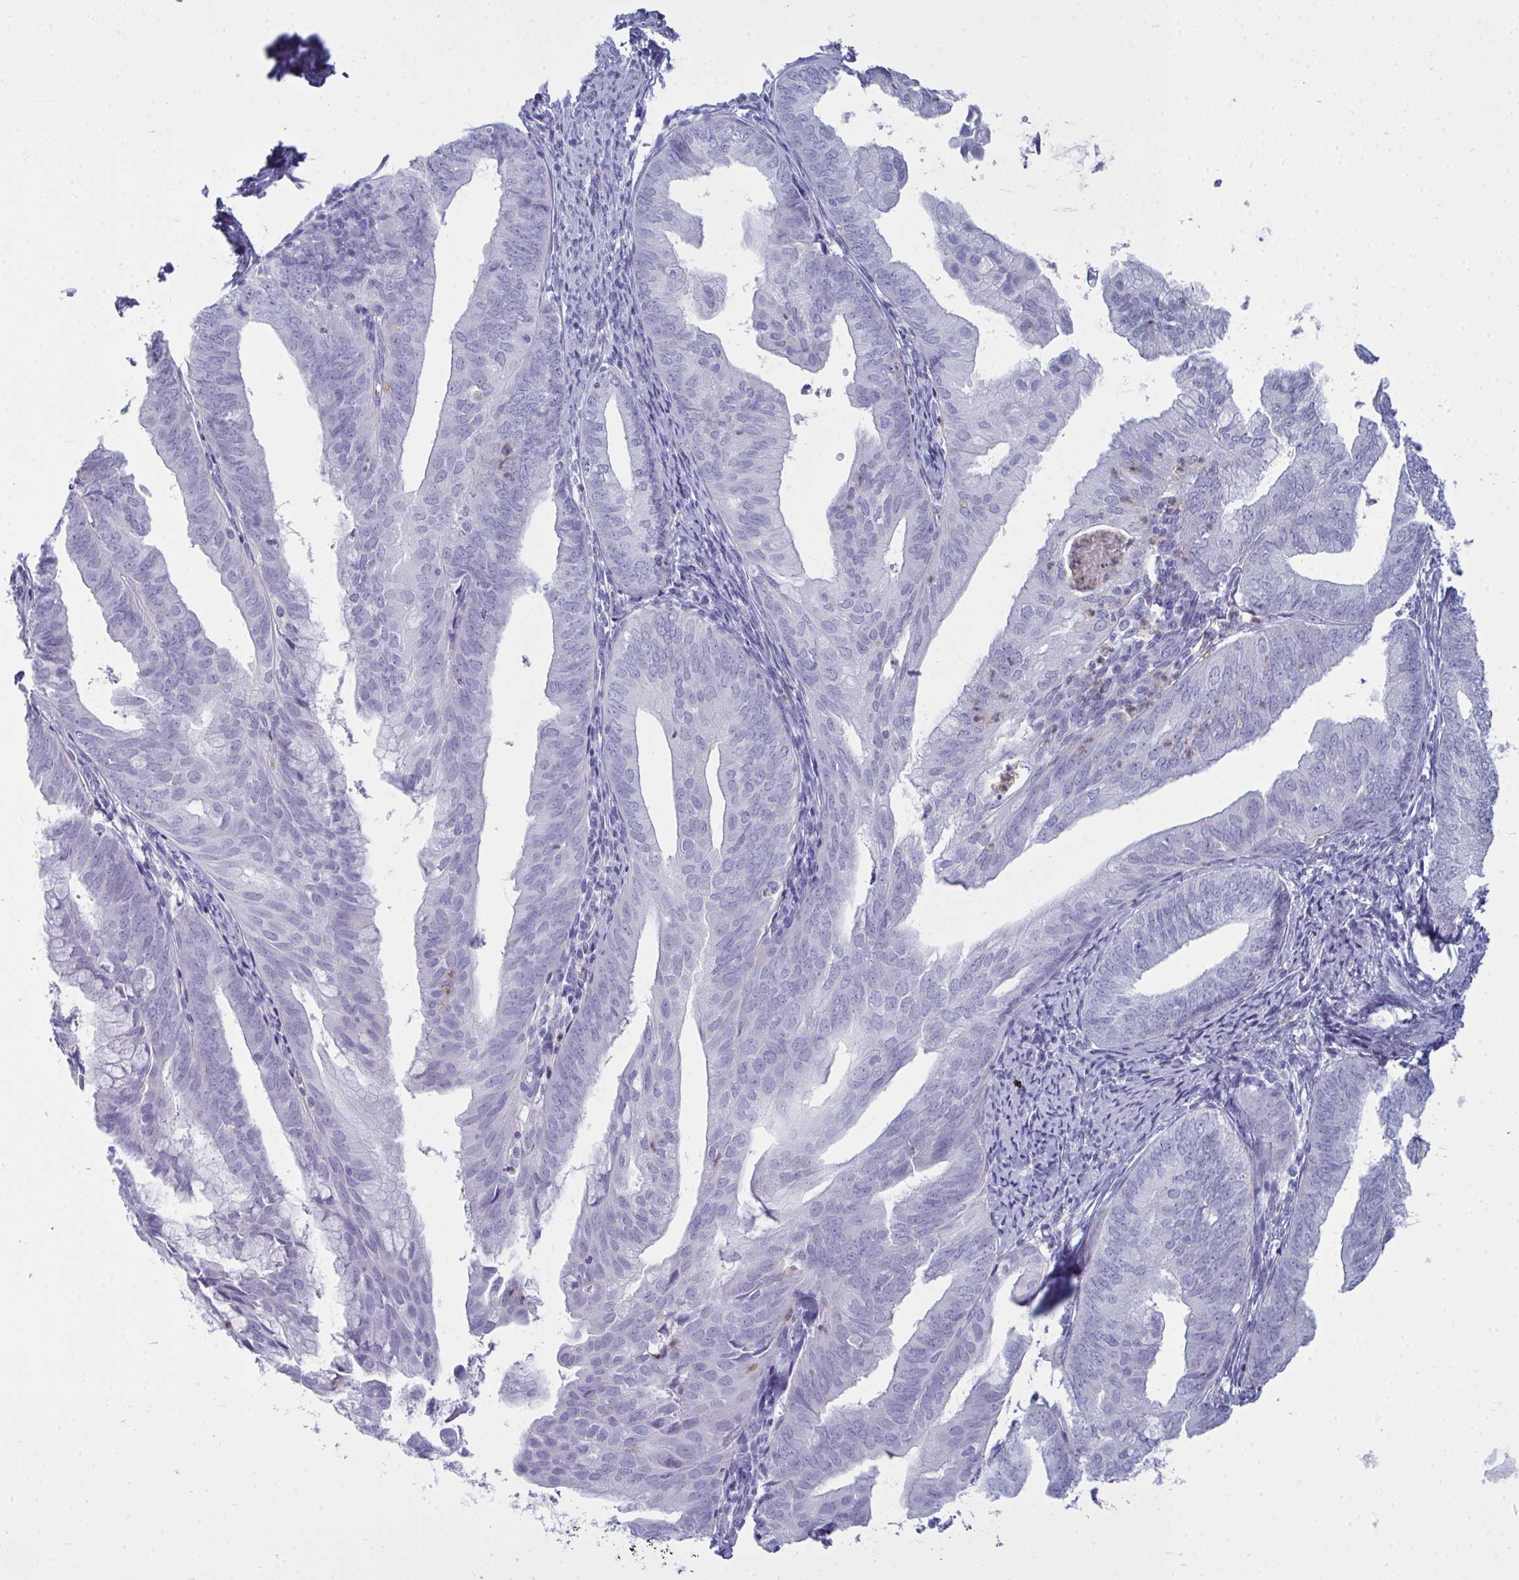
{"staining": {"intensity": "negative", "quantity": "none", "location": "none"}, "tissue": "endometrial cancer", "cell_type": "Tumor cells", "image_type": "cancer", "snomed": [{"axis": "morphology", "description": "Adenocarcinoma, NOS"}, {"axis": "topography", "description": "Endometrium"}], "caption": "DAB immunohistochemical staining of endometrial cancer (adenocarcinoma) shows no significant expression in tumor cells.", "gene": "SERPINB10", "patient": {"sex": "female", "age": 75}}